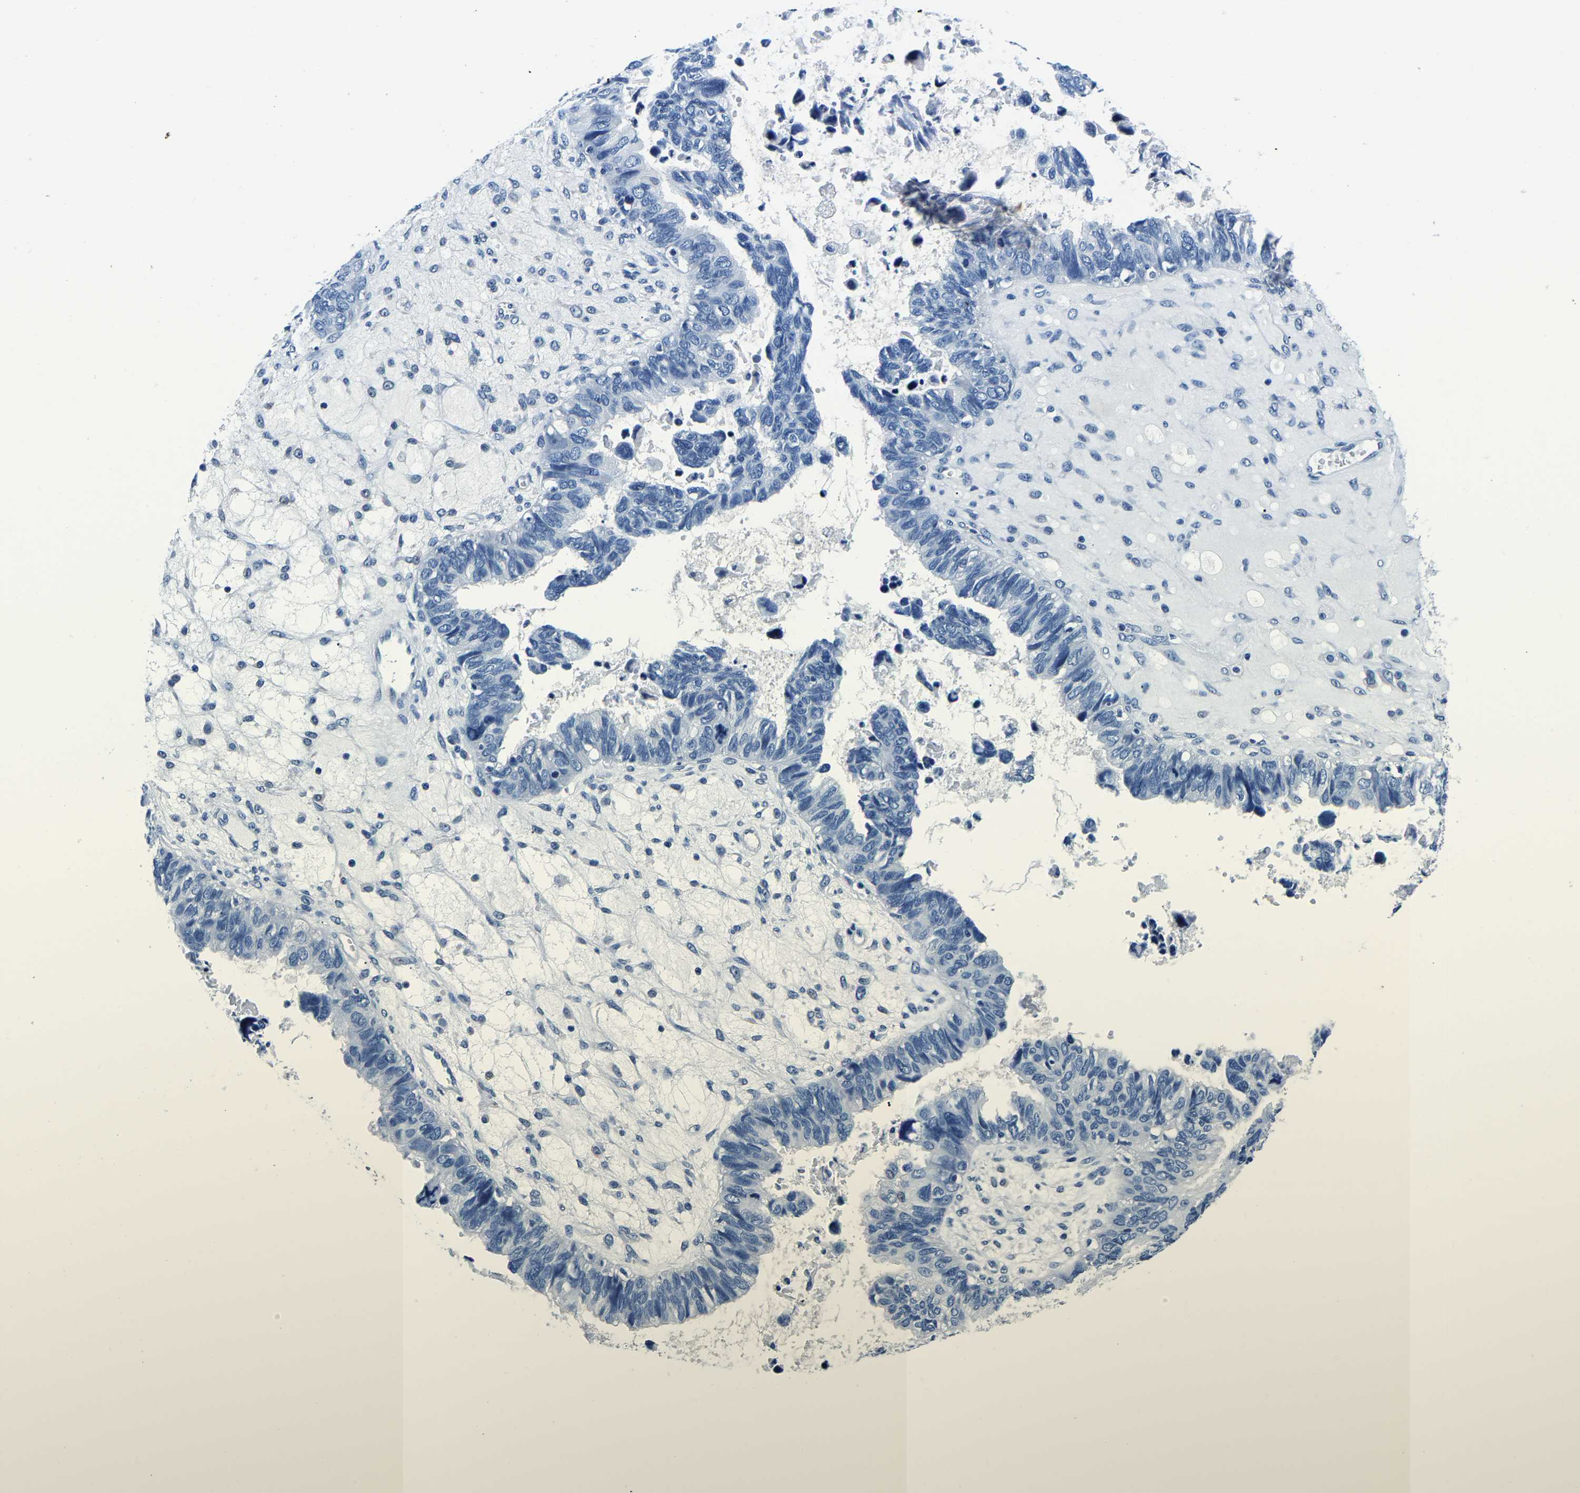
{"staining": {"intensity": "negative", "quantity": "none", "location": "none"}, "tissue": "ovarian cancer", "cell_type": "Tumor cells", "image_type": "cancer", "snomed": [{"axis": "morphology", "description": "Cystadenocarcinoma, serous, NOS"}, {"axis": "topography", "description": "Ovary"}], "caption": "Tumor cells show no significant protein positivity in ovarian cancer (serous cystadenocarcinoma).", "gene": "ACO1", "patient": {"sex": "female", "age": 79}}